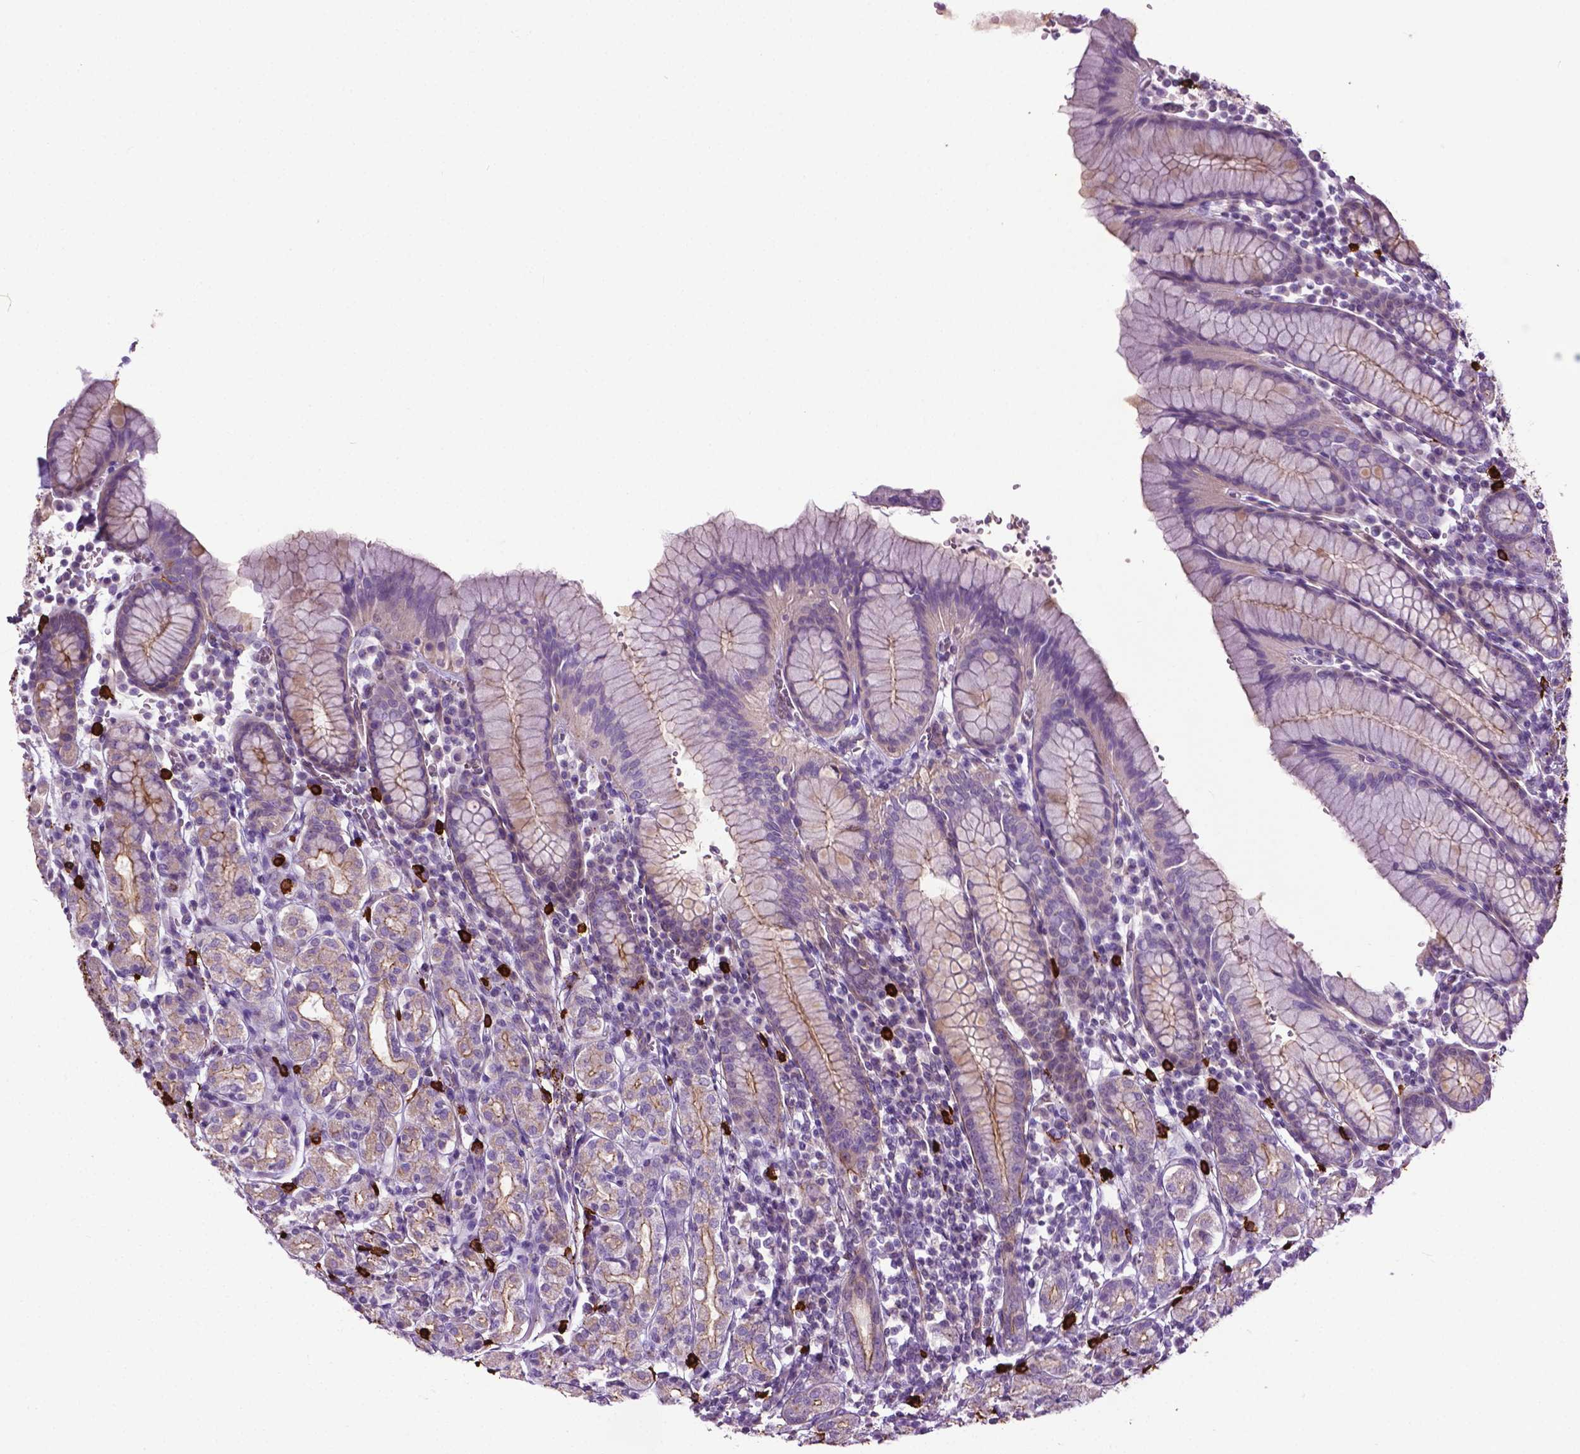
{"staining": {"intensity": "weak", "quantity": "25%-75%", "location": "cytoplasmic/membranous"}, "tissue": "stomach", "cell_type": "Glandular cells", "image_type": "normal", "snomed": [{"axis": "morphology", "description": "Normal tissue, NOS"}, {"axis": "topography", "description": "Stomach, upper"}, {"axis": "topography", "description": "Stomach"}], "caption": "Protein staining by immunohistochemistry (IHC) demonstrates weak cytoplasmic/membranous positivity in about 25%-75% of glandular cells in benign stomach.", "gene": "SPECC1L", "patient": {"sex": "male", "age": 62}}